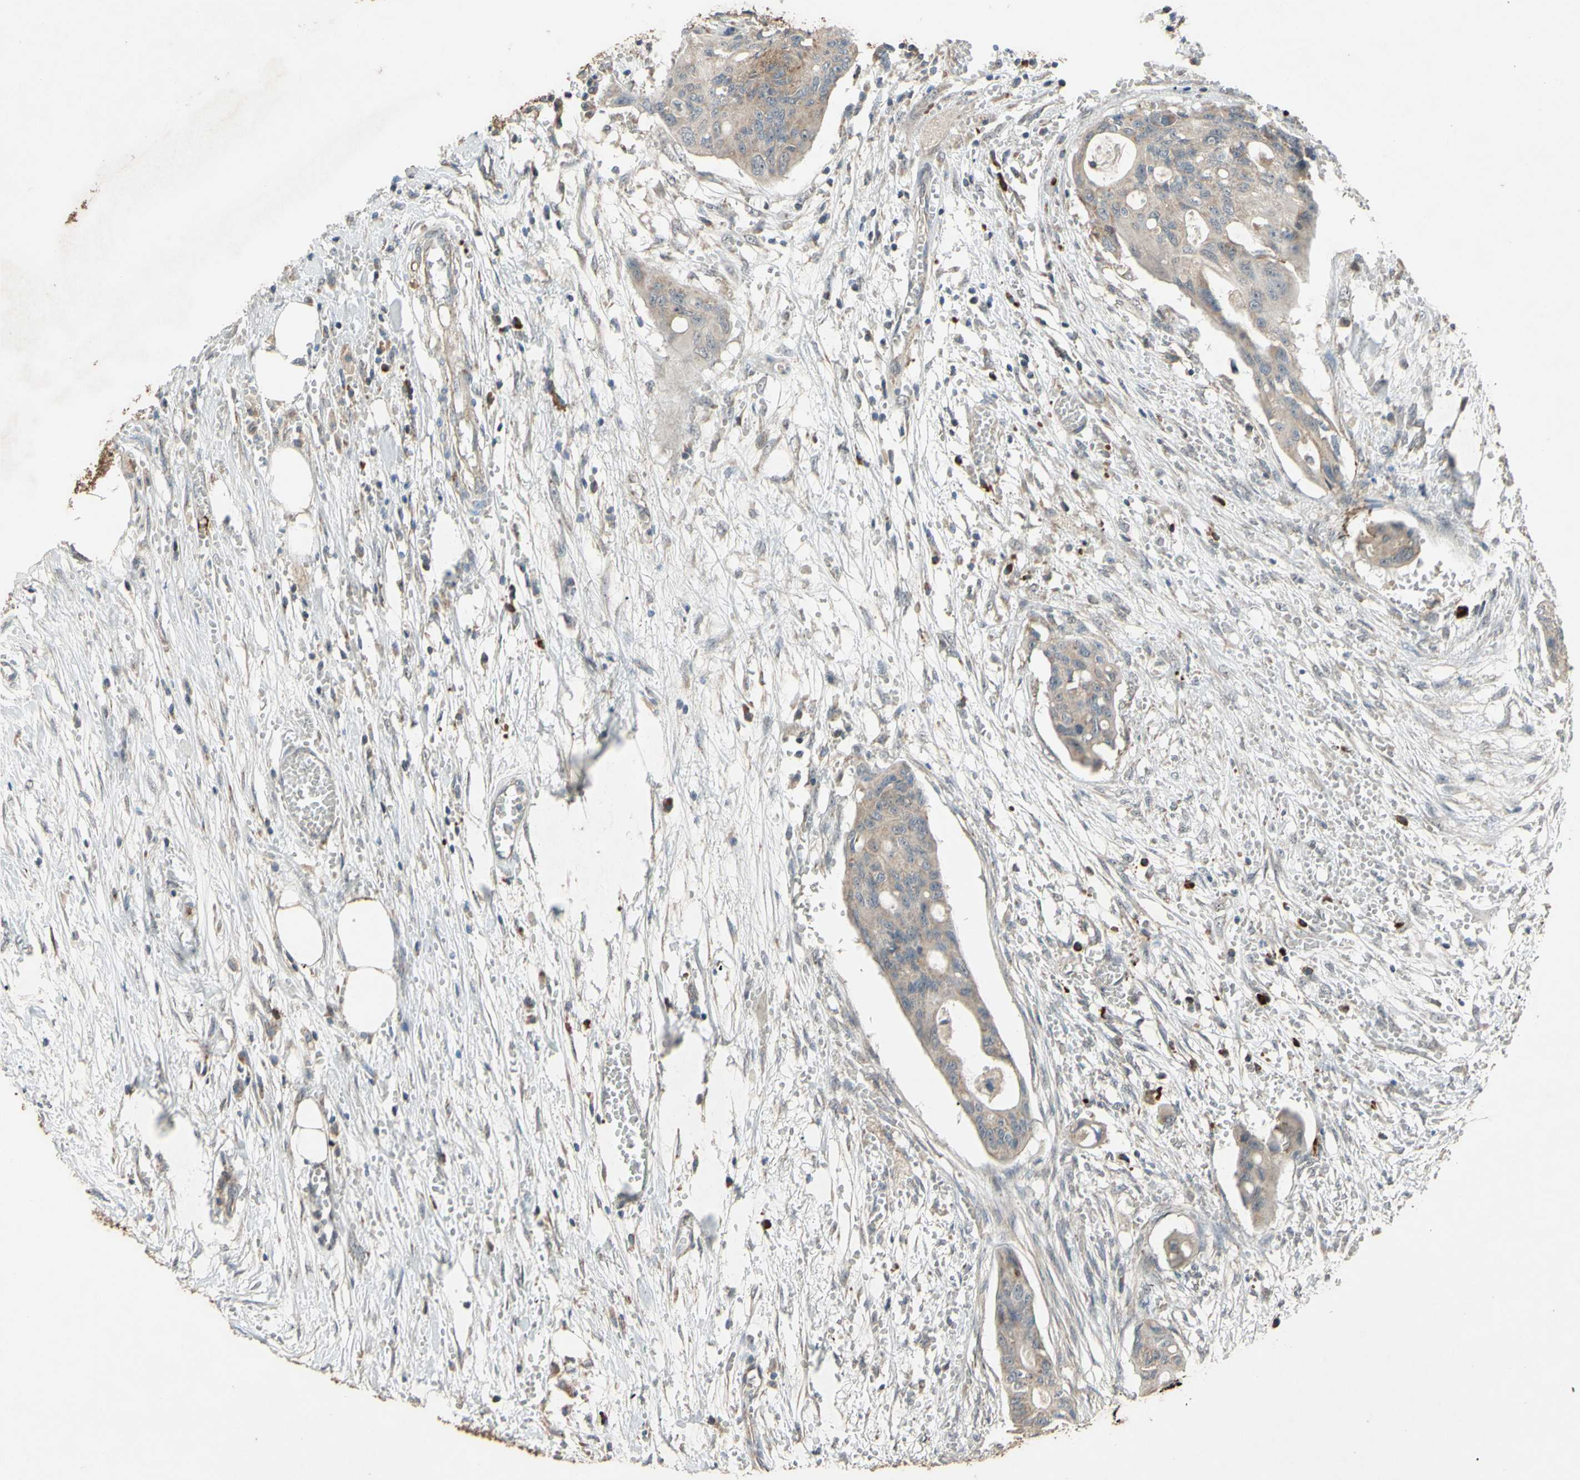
{"staining": {"intensity": "weak", "quantity": ">75%", "location": "cytoplasmic/membranous"}, "tissue": "colorectal cancer", "cell_type": "Tumor cells", "image_type": "cancer", "snomed": [{"axis": "morphology", "description": "Adenocarcinoma, NOS"}, {"axis": "topography", "description": "Colon"}], "caption": "There is low levels of weak cytoplasmic/membranous positivity in tumor cells of colorectal cancer (adenocarcinoma), as demonstrated by immunohistochemical staining (brown color).", "gene": "CD164", "patient": {"sex": "female", "age": 57}}